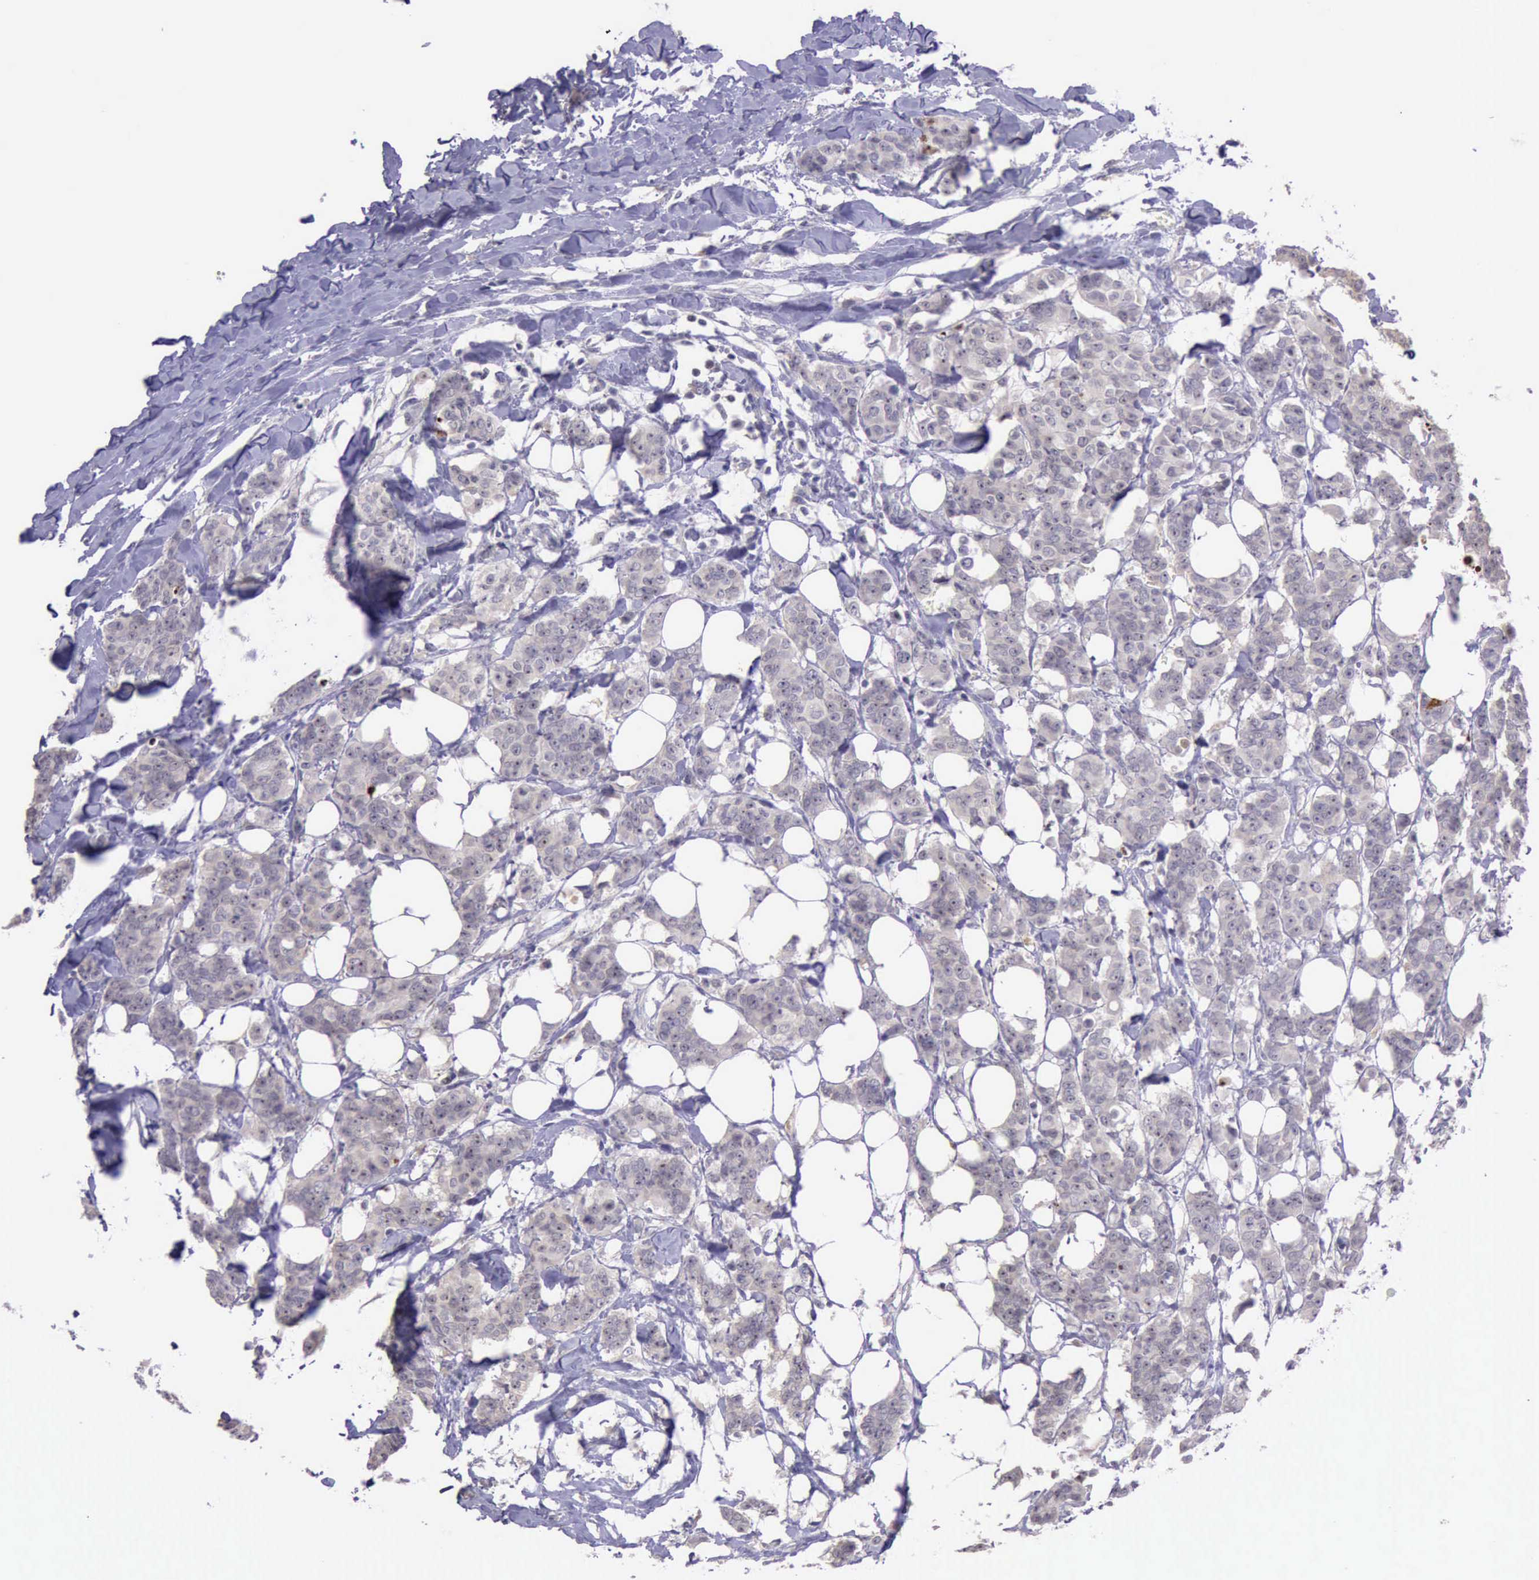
{"staining": {"intensity": "negative", "quantity": "none", "location": "none"}, "tissue": "breast cancer", "cell_type": "Tumor cells", "image_type": "cancer", "snomed": [{"axis": "morphology", "description": "Duct carcinoma"}, {"axis": "topography", "description": "Breast"}], "caption": "The micrograph displays no significant staining in tumor cells of breast cancer (intraductal carcinoma). (DAB immunohistochemistry (IHC), high magnification).", "gene": "PARP1", "patient": {"sex": "female", "age": 40}}